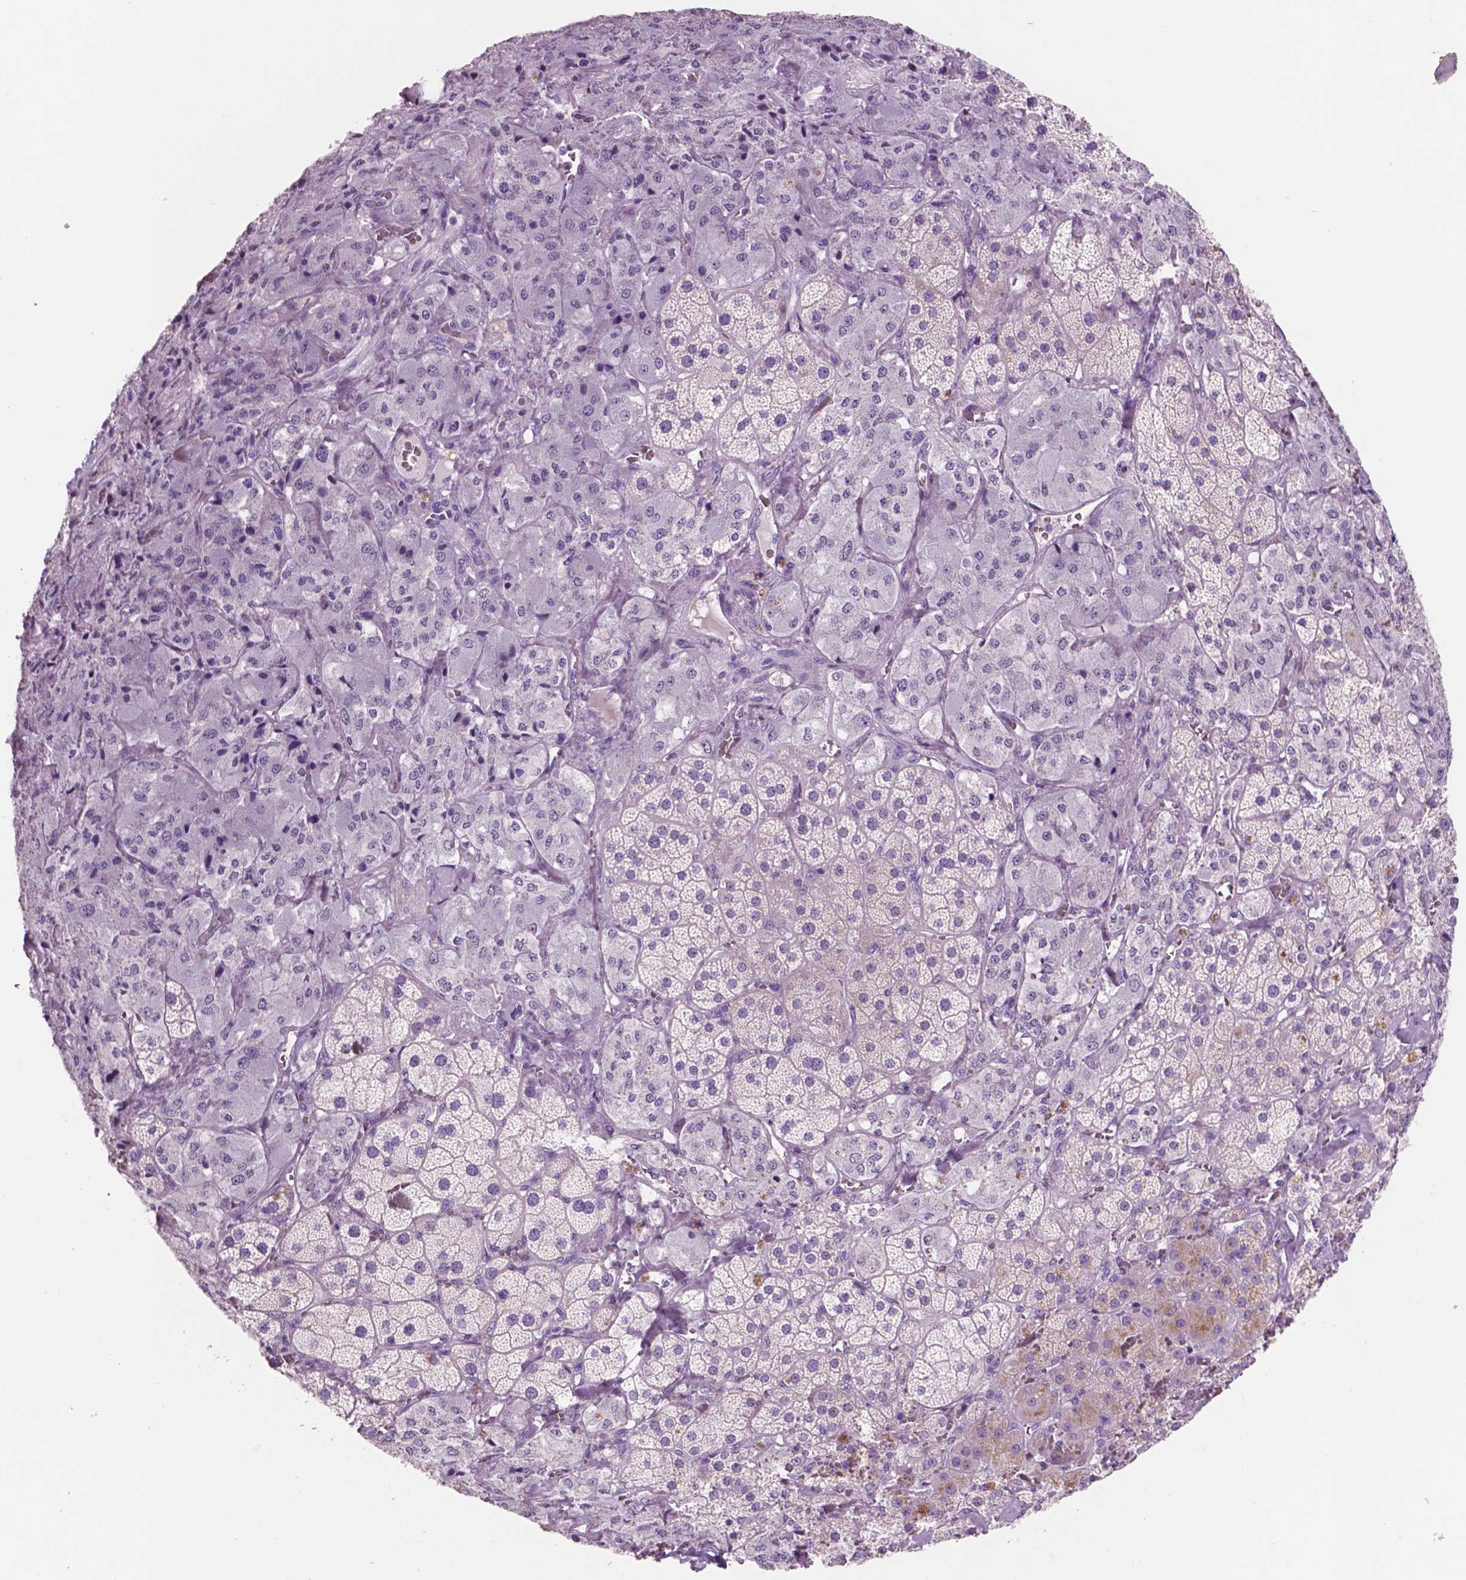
{"staining": {"intensity": "weak", "quantity": "<25%", "location": "cytoplasmic/membranous"}, "tissue": "adrenal gland", "cell_type": "Glandular cells", "image_type": "normal", "snomed": [{"axis": "morphology", "description": "Normal tissue, NOS"}, {"axis": "topography", "description": "Adrenal gland"}], "caption": "Glandular cells show no significant protein positivity in normal adrenal gland. (DAB (3,3'-diaminobenzidine) IHC visualized using brightfield microscopy, high magnification).", "gene": "IDO1", "patient": {"sex": "male", "age": 57}}